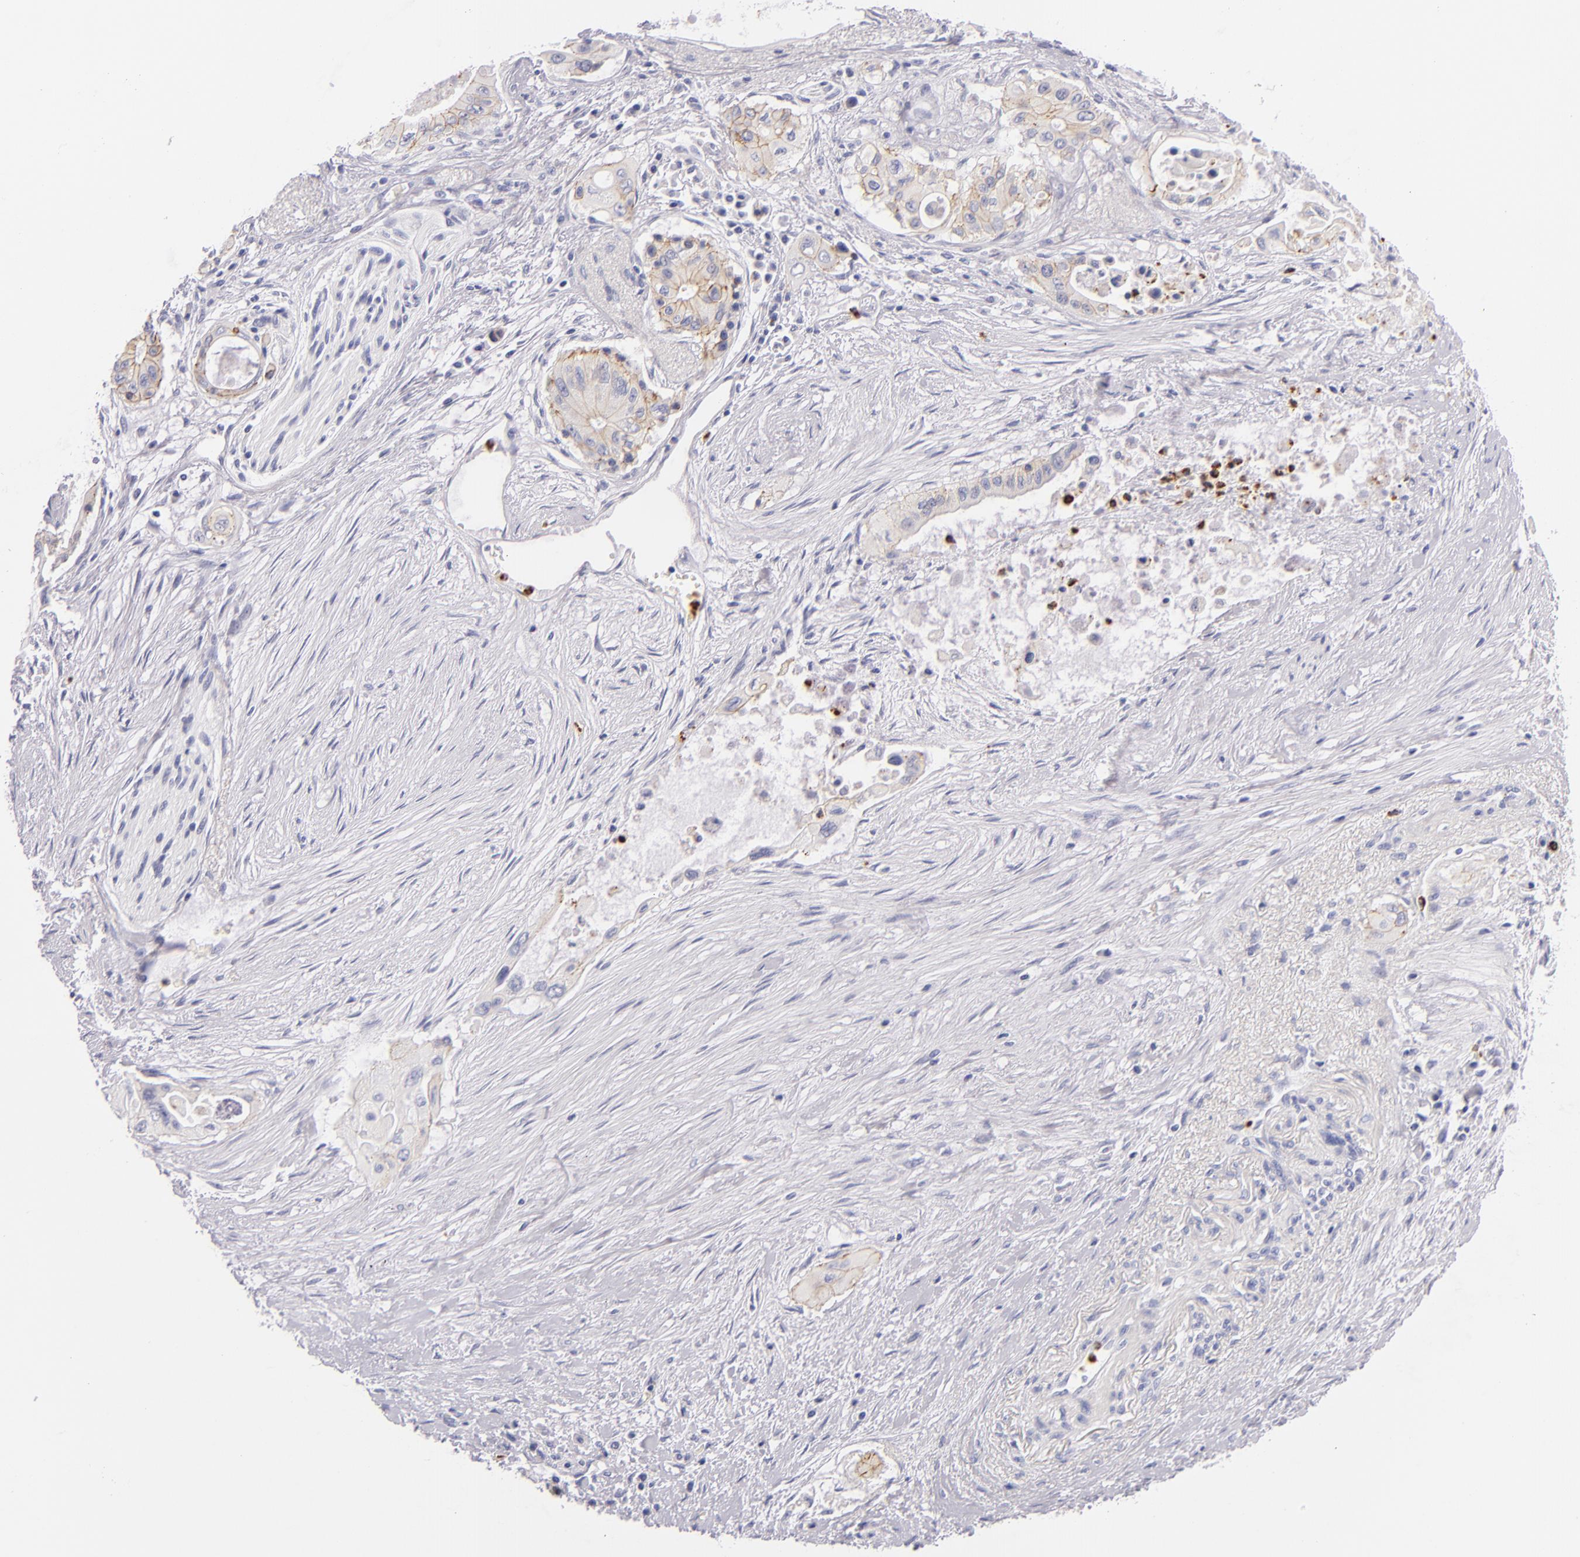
{"staining": {"intensity": "moderate", "quantity": "25%-75%", "location": "cytoplasmic/membranous"}, "tissue": "pancreatic cancer", "cell_type": "Tumor cells", "image_type": "cancer", "snomed": [{"axis": "morphology", "description": "Adenocarcinoma, NOS"}, {"axis": "topography", "description": "Pancreas"}], "caption": "Adenocarcinoma (pancreatic) tissue exhibits moderate cytoplasmic/membranous expression in approximately 25%-75% of tumor cells Immunohistochemistry (ihc) stains the protein in brown and the nuclei are stained blue.", "gene": "CDH3", "patient": {"sex": "male", "age": 77}}